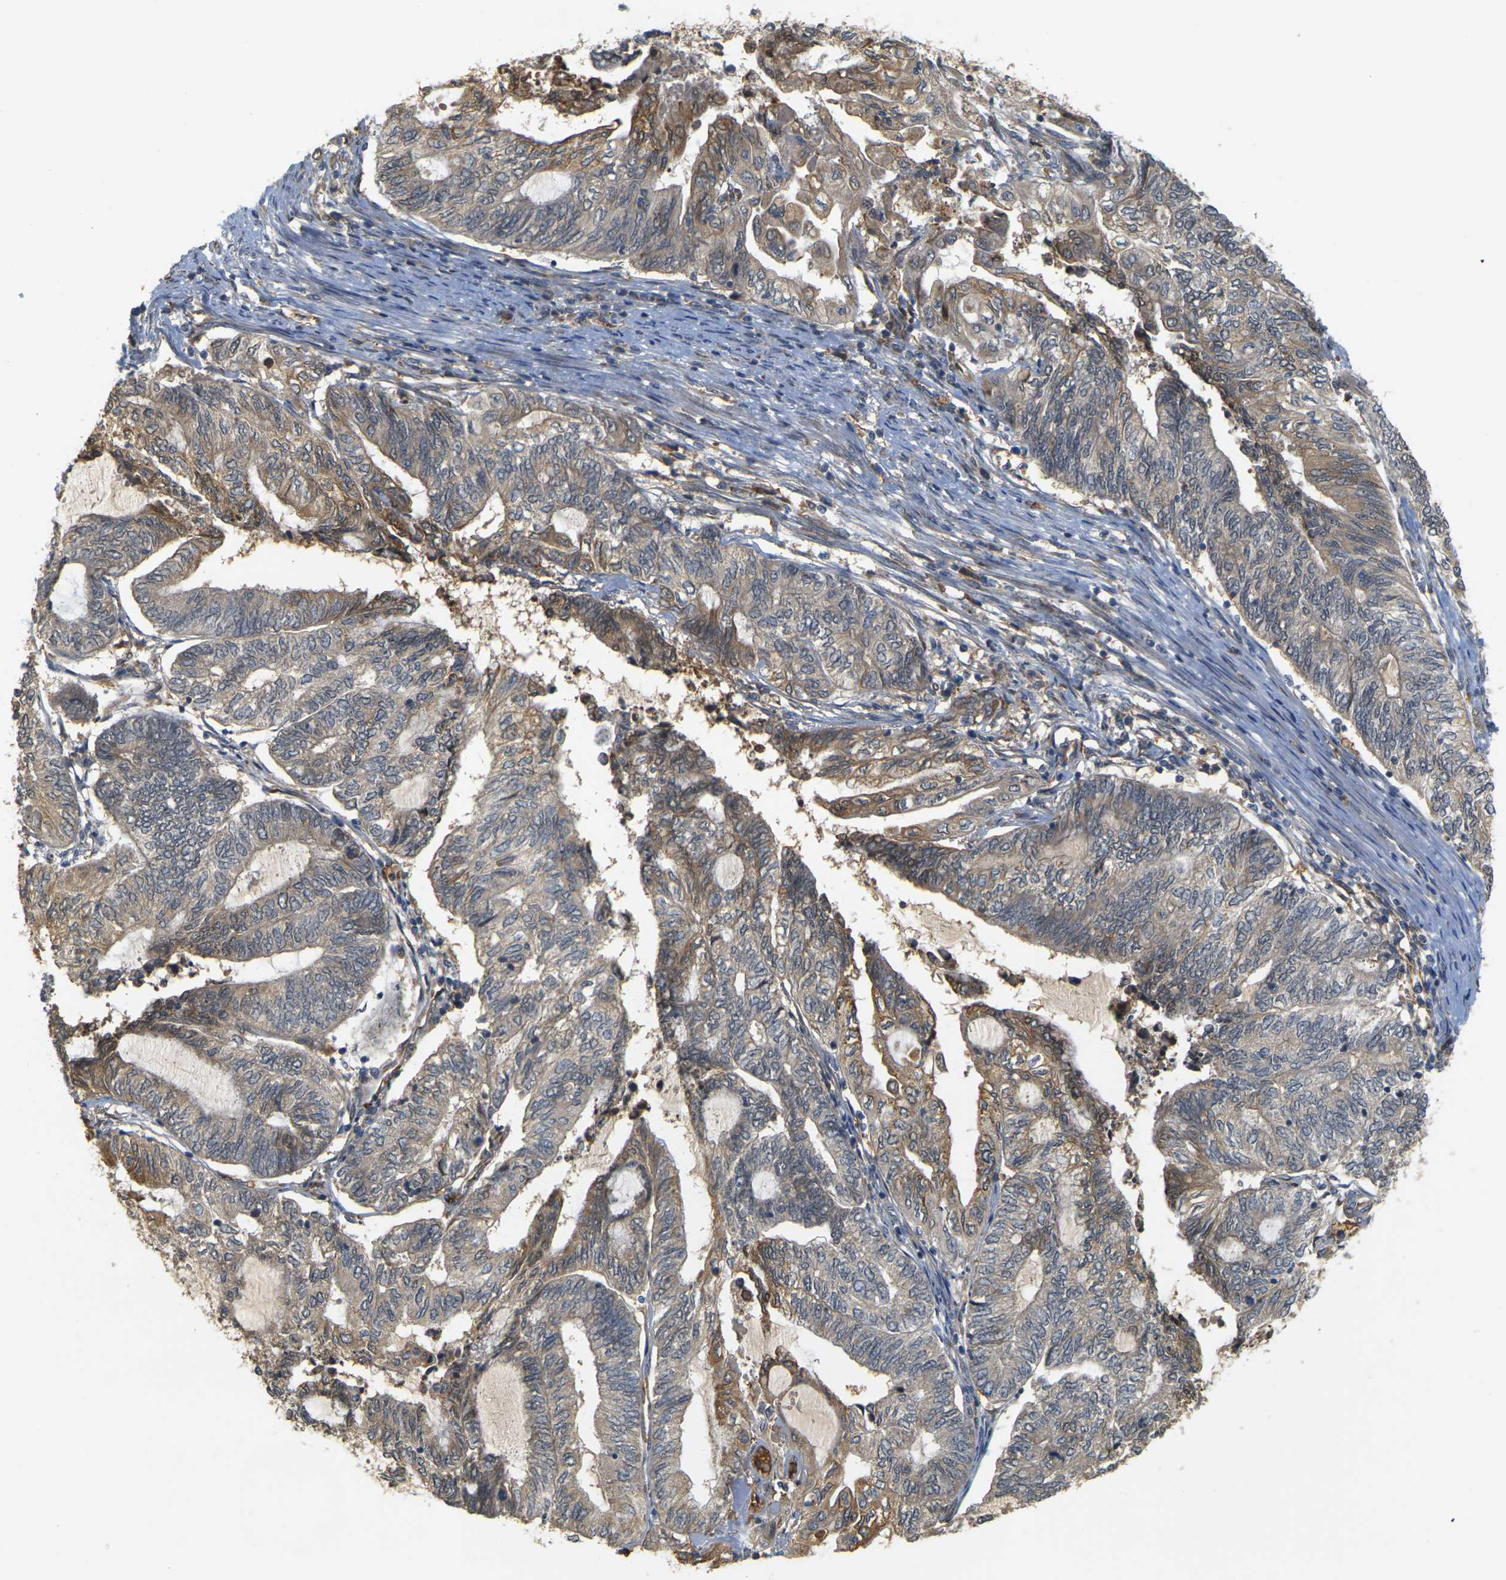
{"staining": {"intensity": "moderate", "quantity": "25%-75%", "location": "cytoplasmic/membranous"}, "tissue": "endometrial cancer", "cell_type": "Tumor cells", "image_type": "cancer", "snomed": [{"axis": "morphology", "description": "Adenocarcinoma, NOS"}, {"axis": "topography", "description": "Uterus"}, {"axis": "topography", "description": "Endometrium"}], "caption": "Immunohistochemical staining of endometrial adenocarcinoma reveals medium levels of moderate cytoplasmic/membranous protein staining in about 25%-75% of tumor cells.", "gene": "MEGF9", "patient": {"sex": "female", "age": 70}}